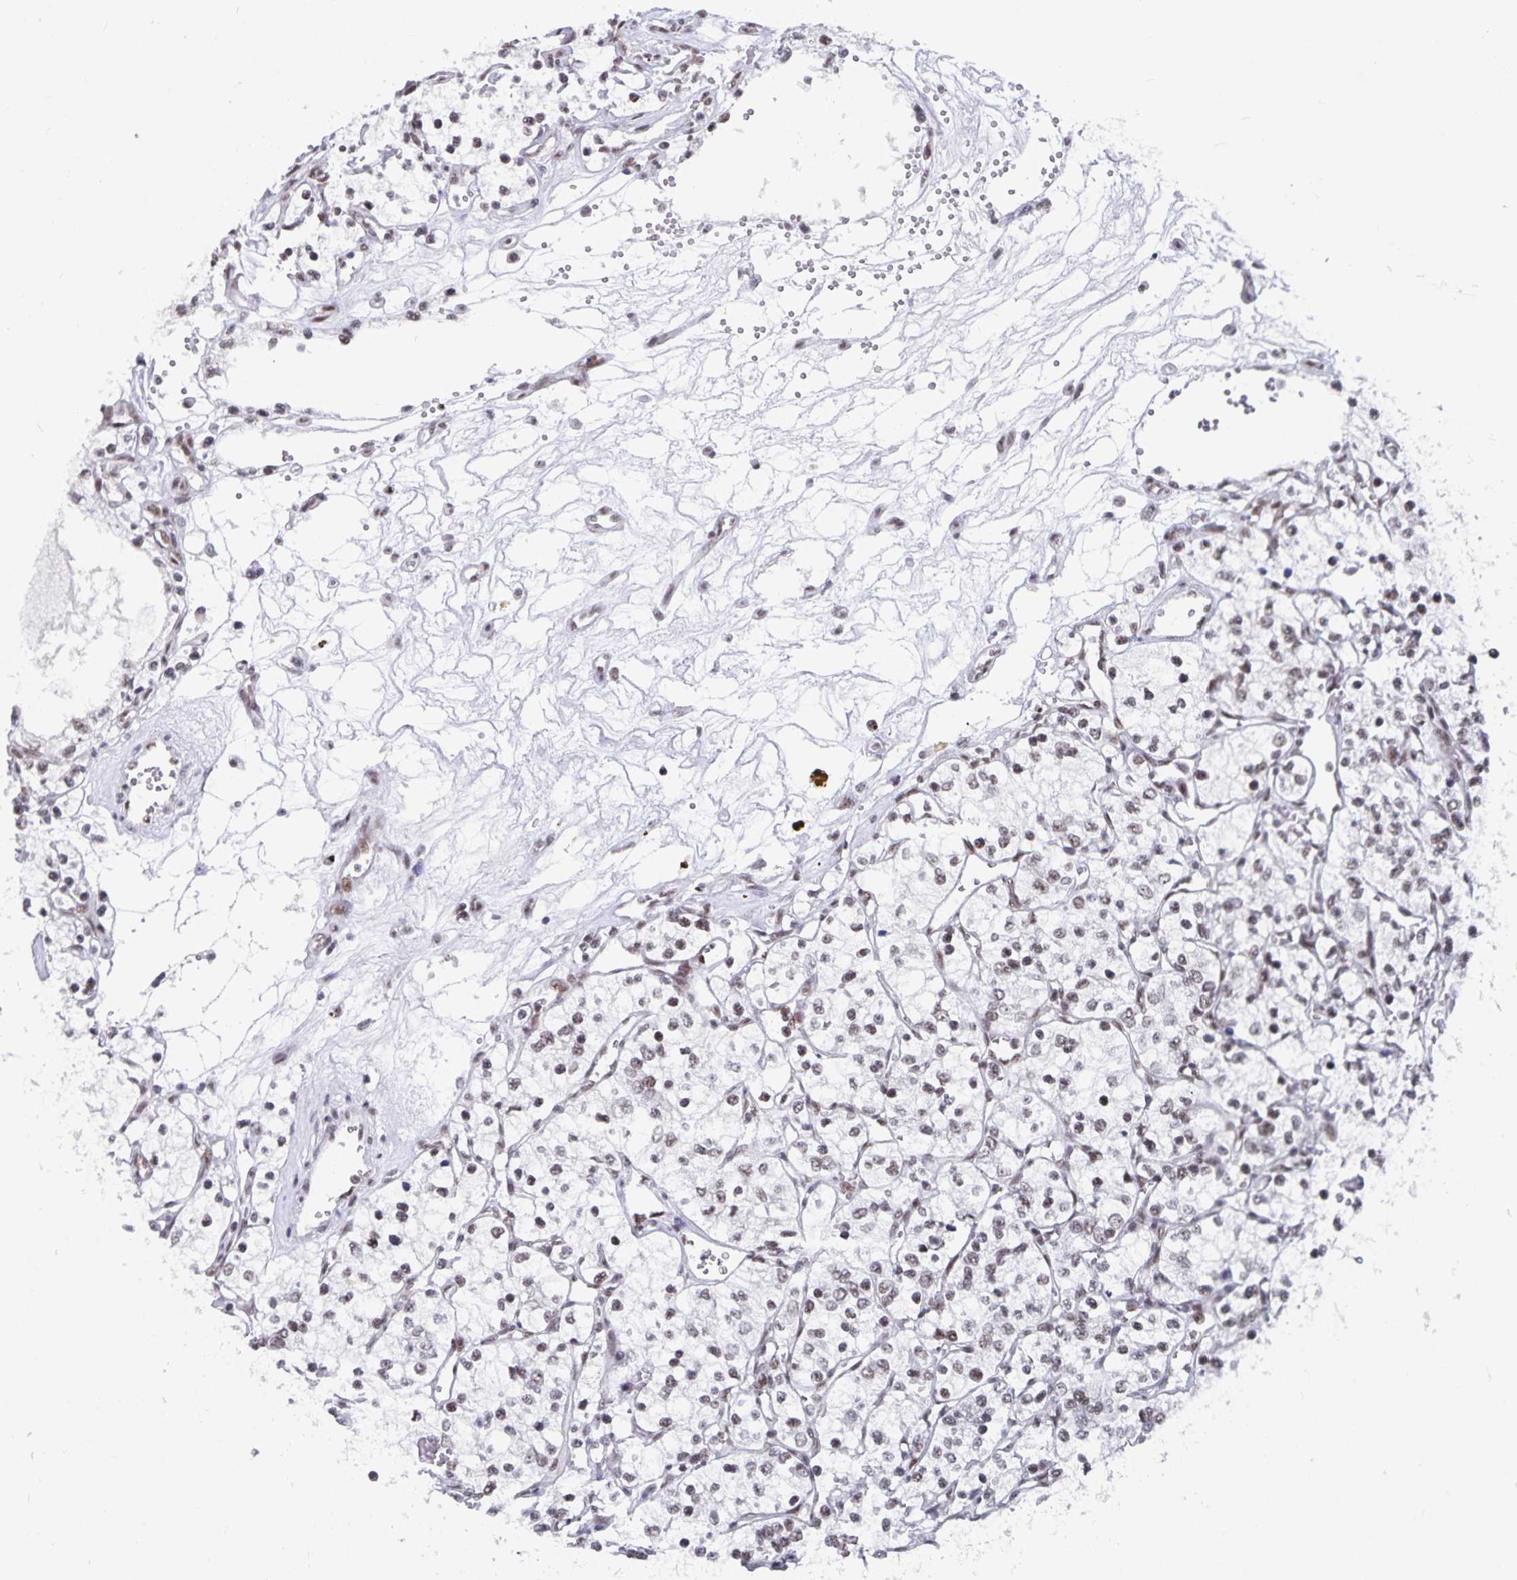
{"staining": {"intensity": "weak", "quantity": "25%-75%", "location": "nuclear"}, "tissue": "renal cancer", "cell_type": "Tumor cells", "image_type": "cancer", "snomed": [{"axis": "morphology", "description": "Adenocarcinoma, NOS"}, {"axis": "topography", "description": "Kidney"}], "caption": "An immunohistochemistry (IHC) image of neoplastic tissue is shown. Protein staining in brown highlights weak nuclear positivity in renal adenocarcinoma within tumor cells.", "gene": "PBX2", "patient": {"sex": "female", "age": 69}}